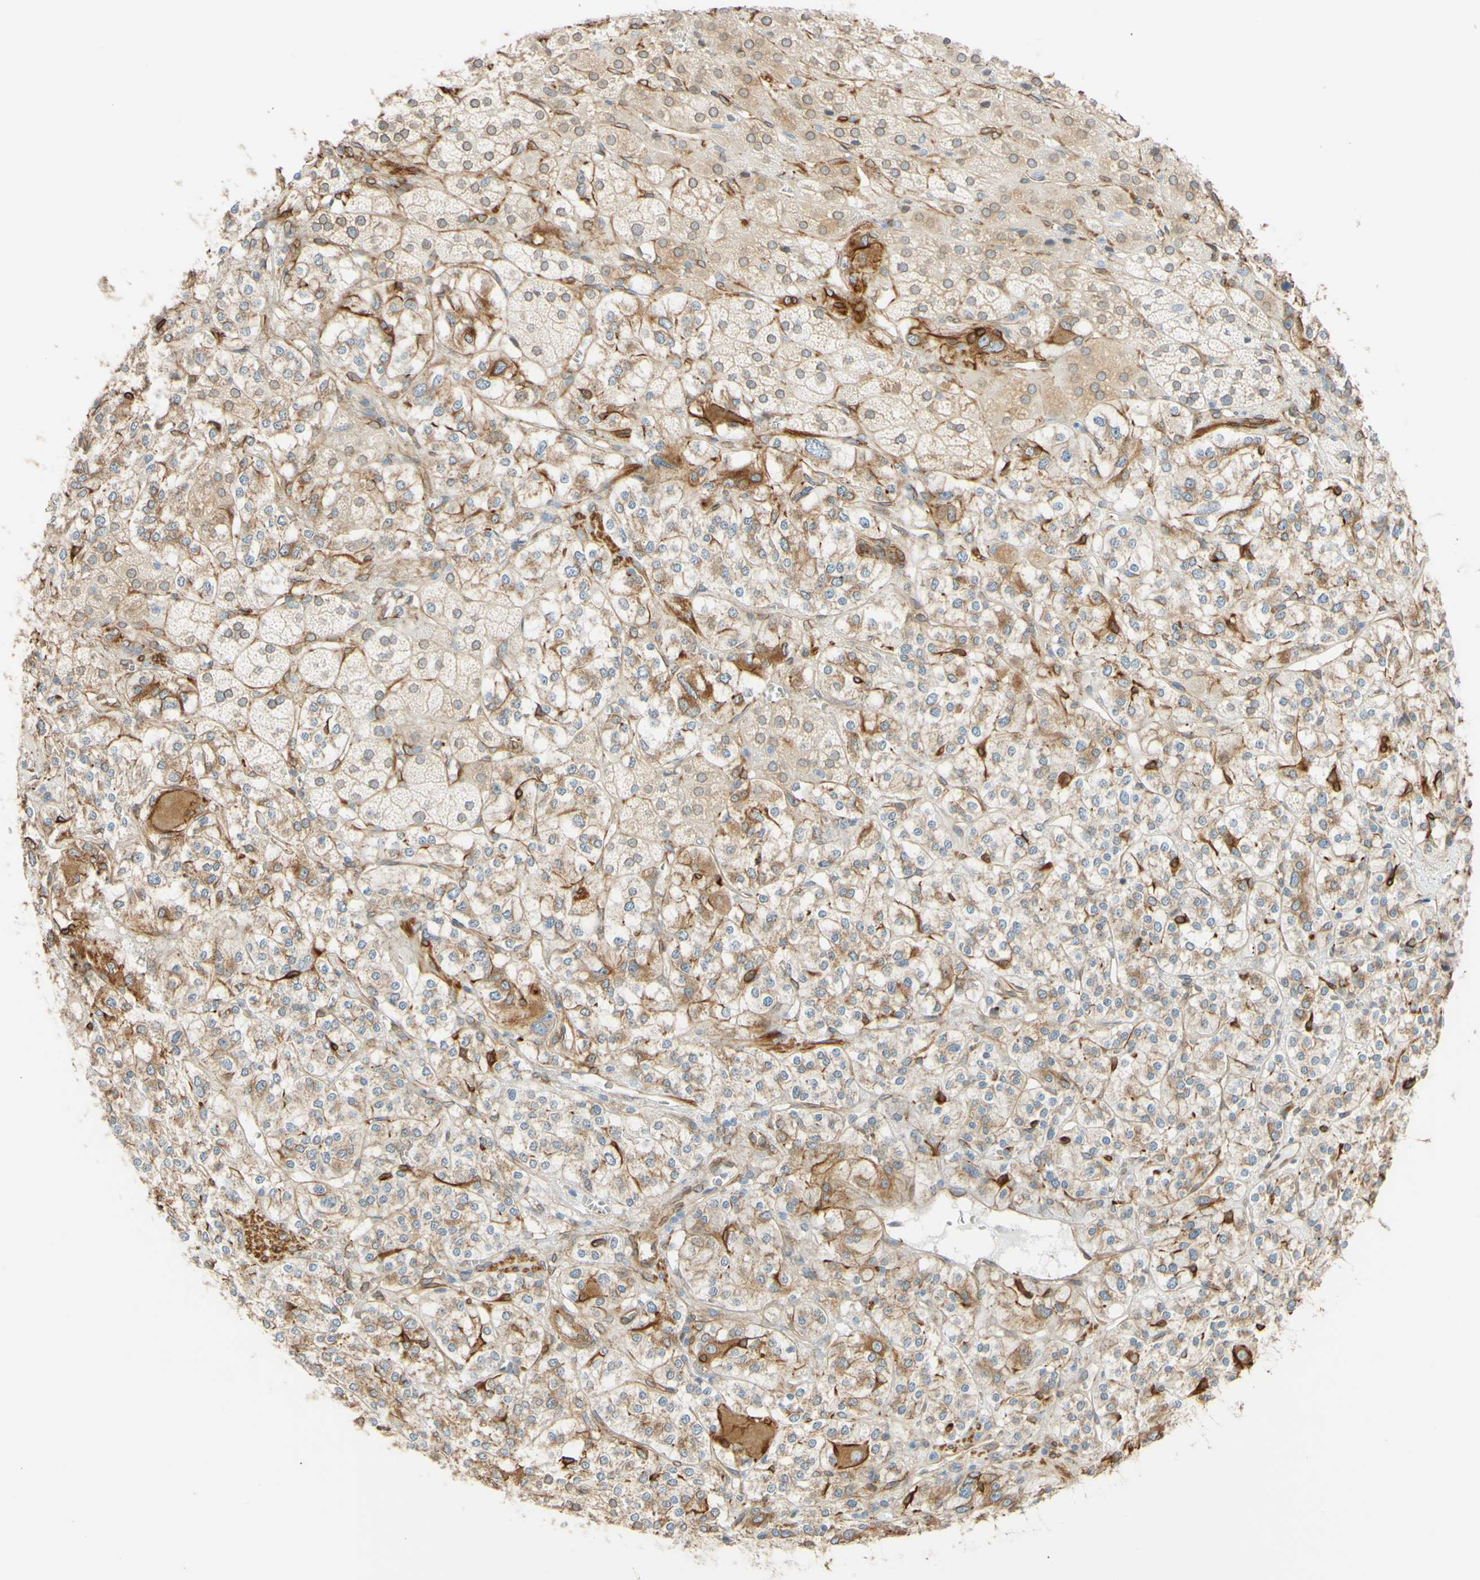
{"staining": {"intensity": "moderate", "quantity": "25%-75%", "location": "cytoplasmic/membranous,nuclear"}, "tissue": "adrenal gland", "cell_type": "Glandular cells", "image_type": "normal", "snomed": [{"axis": "morphology", "description": "Normal tissue, NOS"}, {"axis": "topography", "description": "Adrenal gland"}], "caption": "This image shows immunohistochemistry (IHC) staining of normal human adrenal gland, with medium moderate cytoplasmic/membranous,nuclear staining in approximately 25%-75% of glandular cells.", "gene": "ENDOD1", "patient": {"sex": "male", "age": 56}}